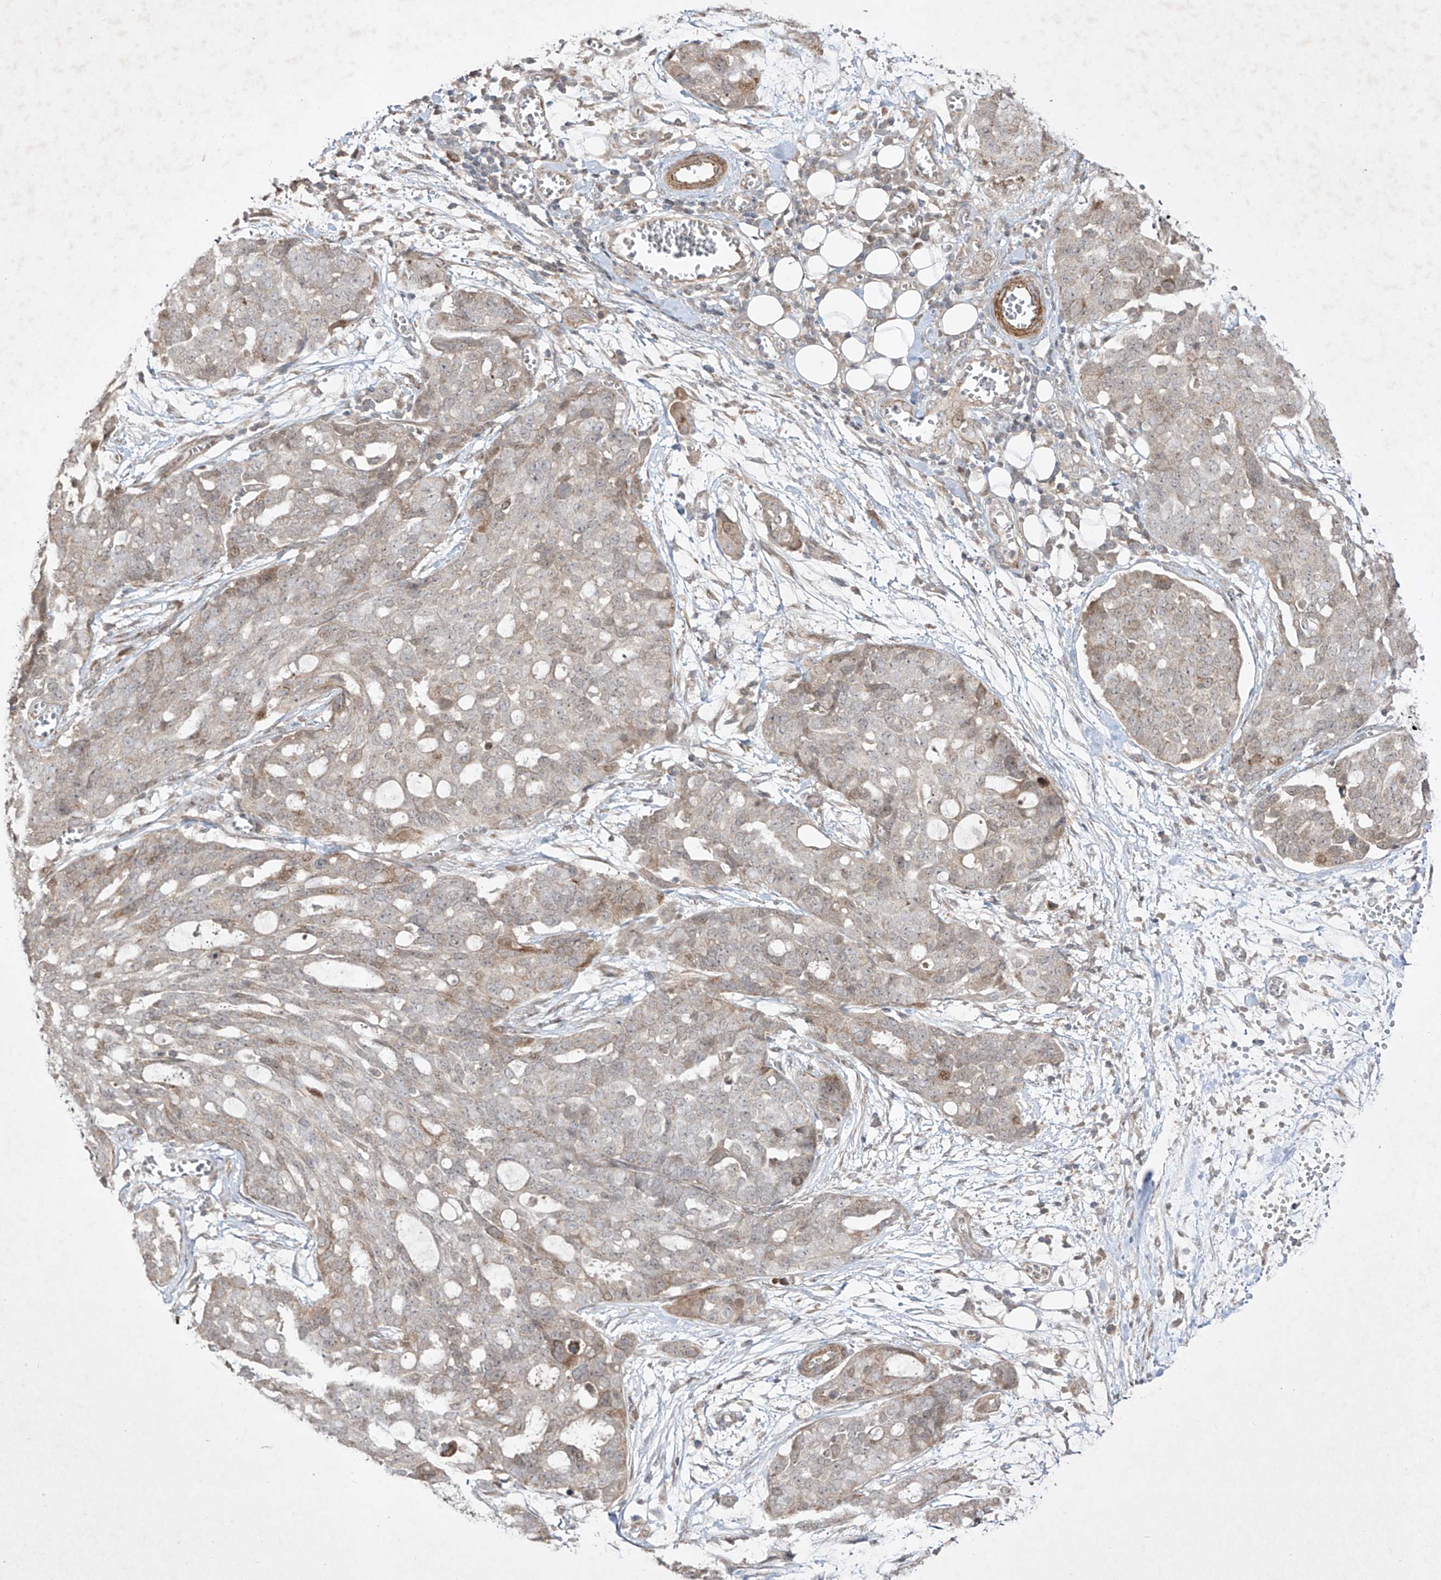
{"staining": {"intensity": "moderate", "quantity": "<25%", "location": "cytoplasmic/membranous"}, "tissue": "ovarian cancer", "cell_type": "Tumor cells", "image_type": "cancer", "snomed": [{"axis": "morphology", "description": "Cystadenocarcinoma, serous, NOS"}, {"axis": "topography", "description": "Soft tissue"}, {"axis": "topography", "description": "Ovary"}], "caption": "Protein positivity by IHC shows moderate cytoplasmic/membranous expression in approximately <25% of tumor cells in serous cystadenocarcinoma (ovarian).", "gene": "KDM1B", "patient": {"sex": "female", "age": 57}}